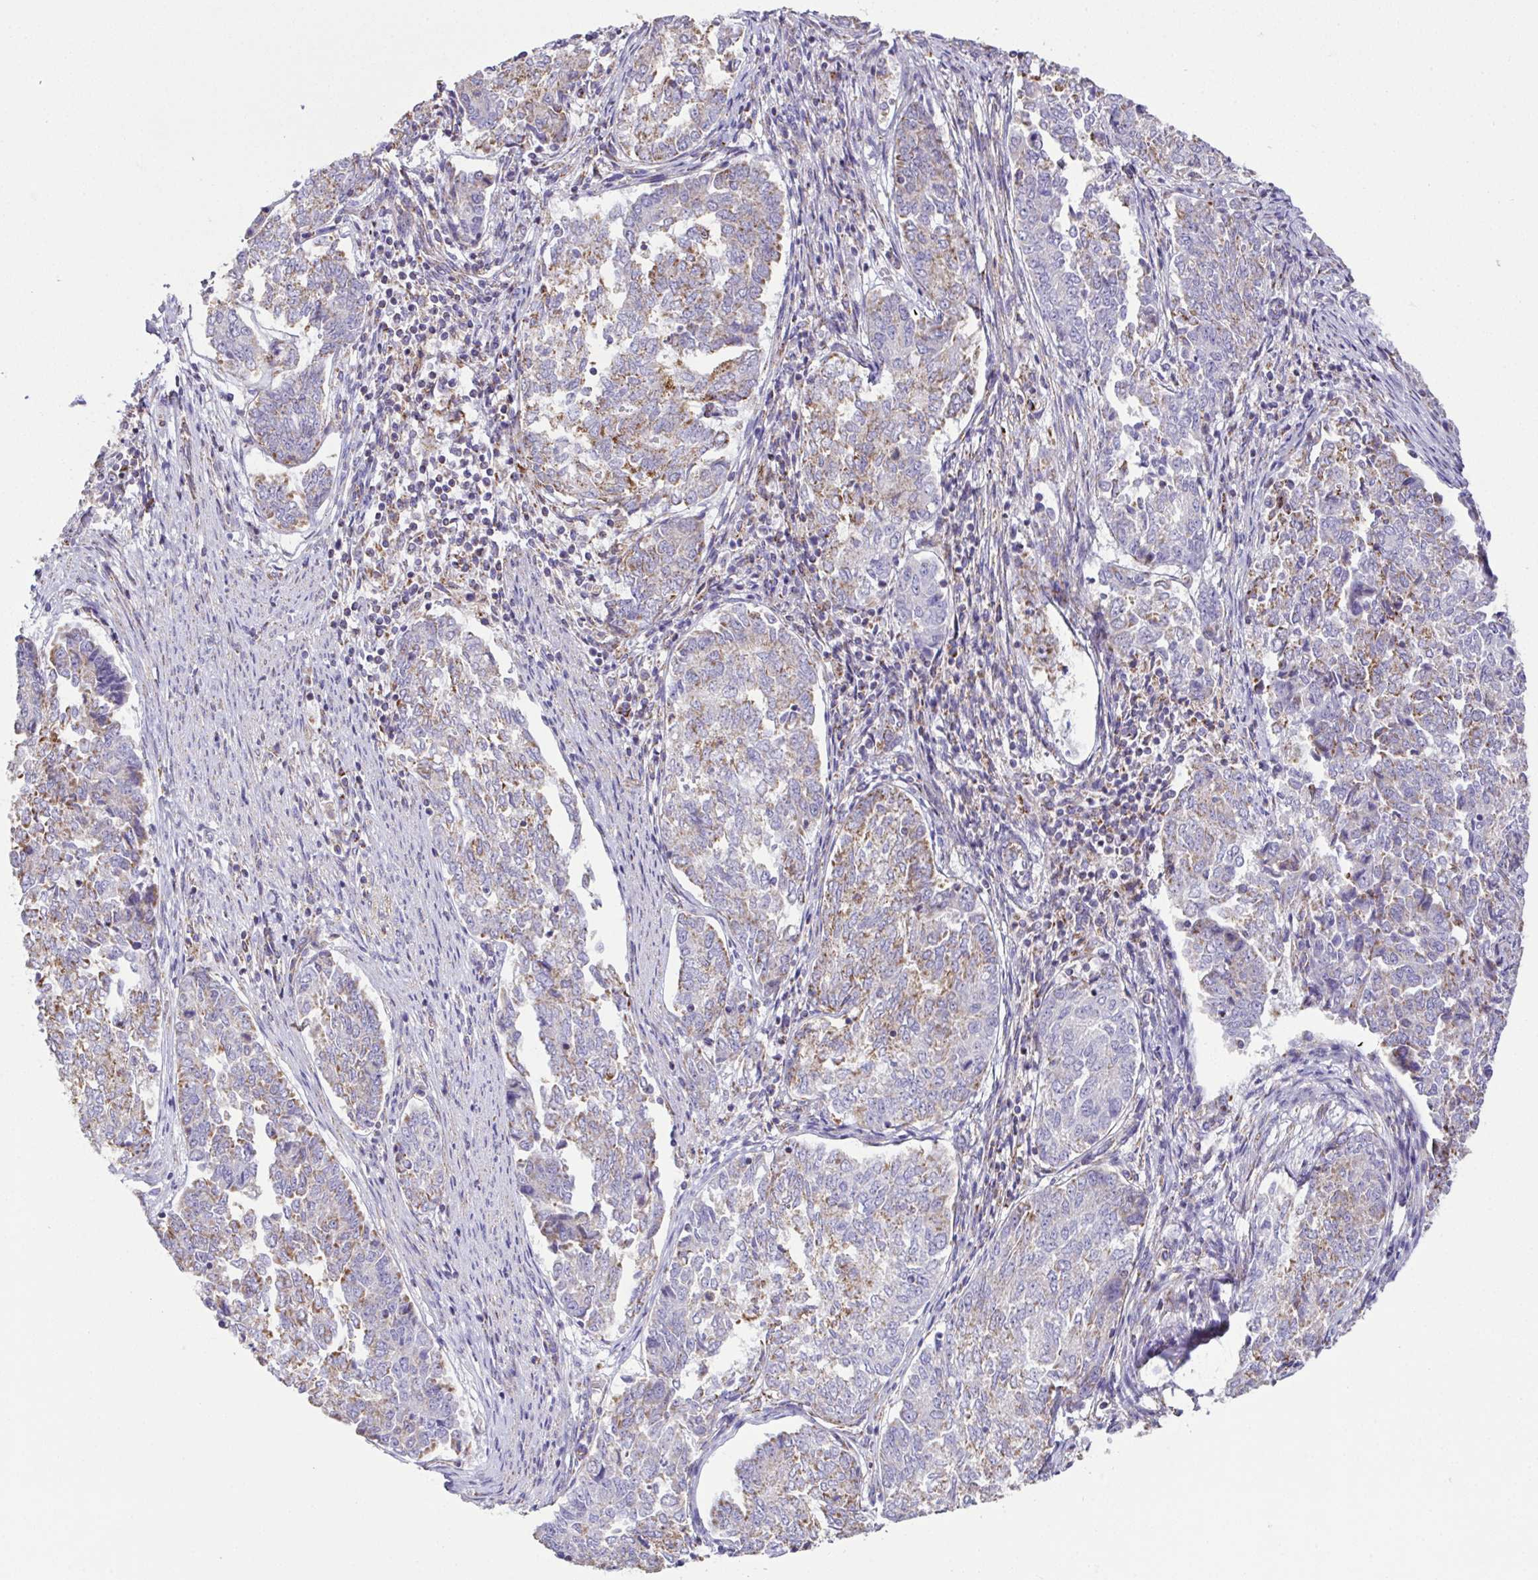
{"staining": {"intensity": "moderate", "quantity": "25%-75%", "location": "cytoplasmic/membranous"}, "tissue": "endometrial cancer", "cell_type": "Tumor cells", "image_type": "cancer", "snomed": [{"axis": "morphology", "description": "Adenocarcinoma, NOS"}, {"axis": "topography", "description": "Endometrium"}], "caption": "Endometrial cancer was stained to show a protein in brown. There is medium levels of moderate cytoplasmic/membranous positivity in about 25%-75% of tumor cells. (Stains: DAB in brown, nuclei in blue, Microscopy: brightfield microscopy at high magnification).", "gene": "DOK7", "patient": {"sex": "female", "age": 80}}